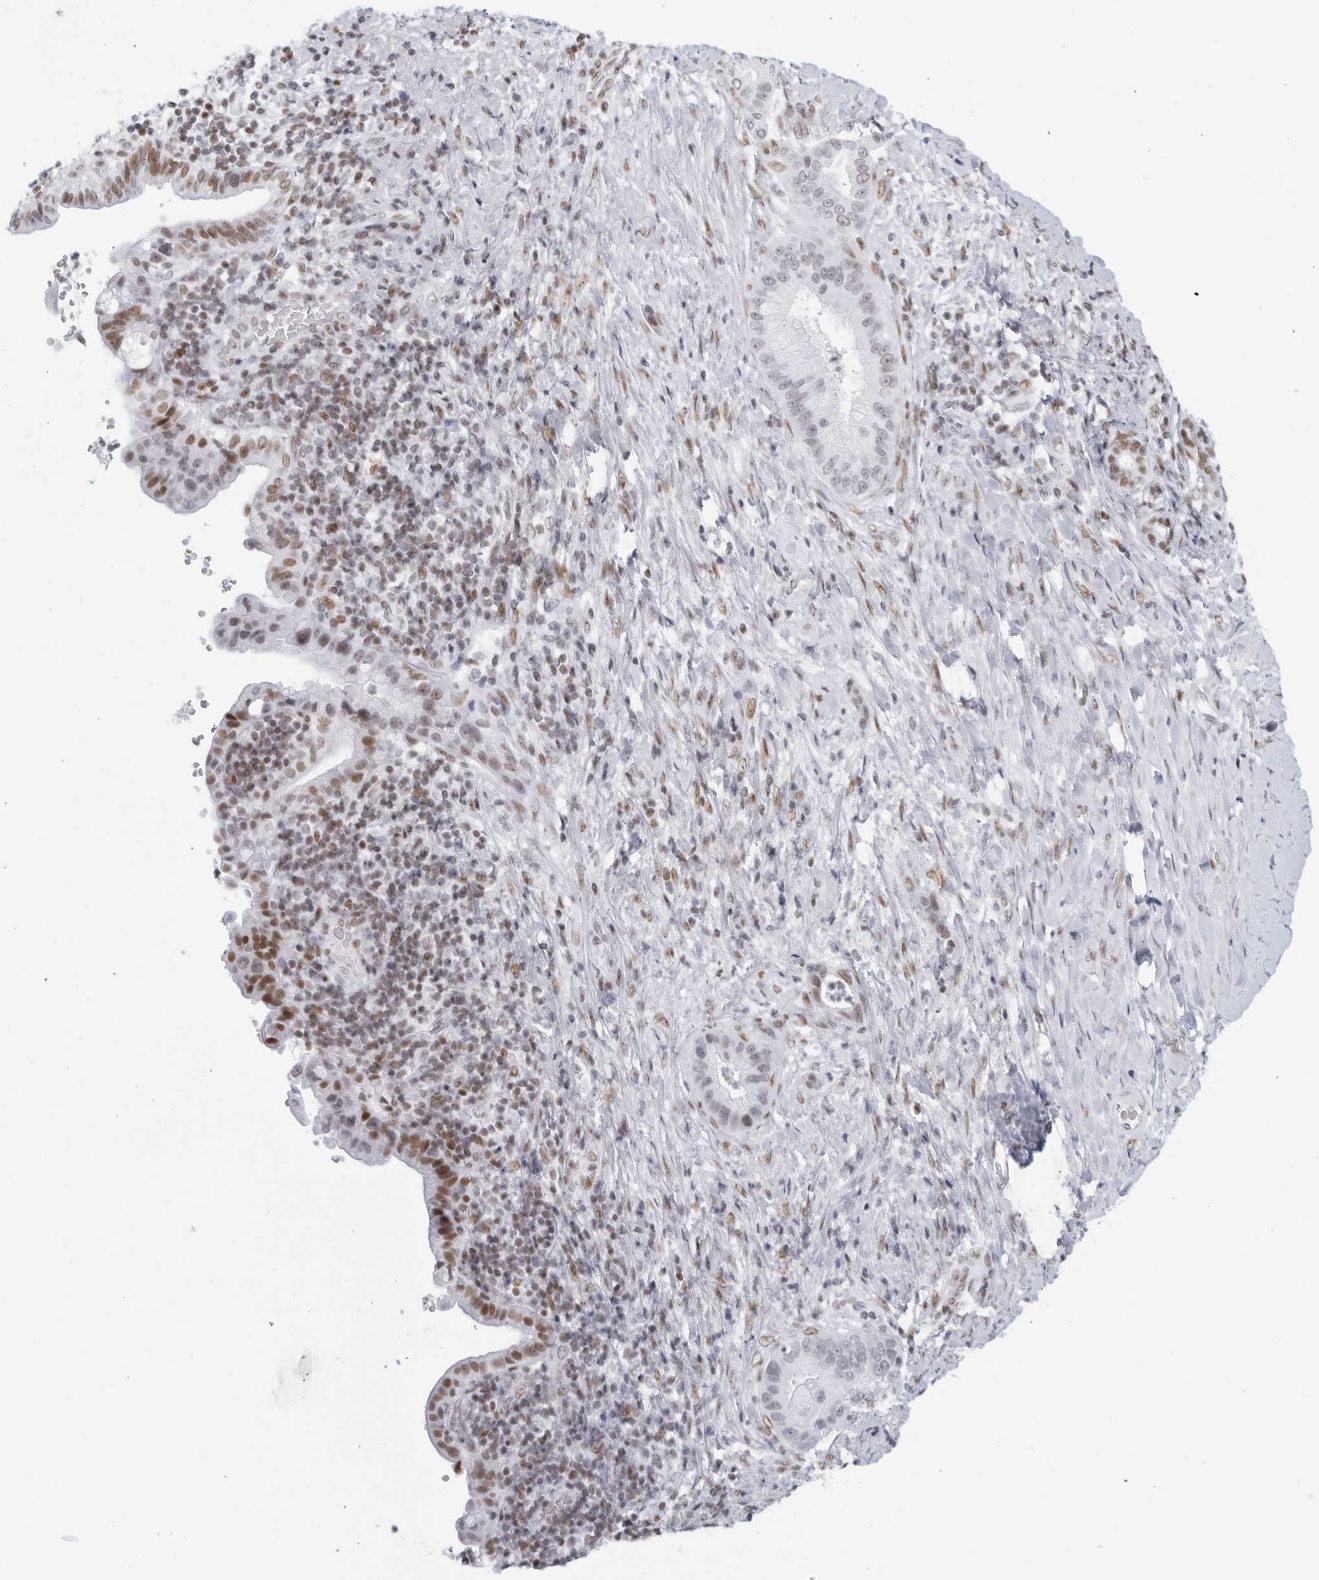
{"staining": {"intensity": "moderate", "quantity": "25%-75%", "location": "nuclear"}, "tissue": "liver cancer", "cell_type": "Tumor cells", "image_type": "cancer", "snomed": [{"axis": "morphology", "description": "Cholangiocarcinoma"}, {"axis": "topography", "description": "Liver"}], "caption": "IHC of liver cholangiocarcinoma demonstrates medium levels of moderate nuclear staining in approximately 25%-75% of tumor cells.", "gene": "HP1BP3", "patient": {"sex": "female", "age": 54}}